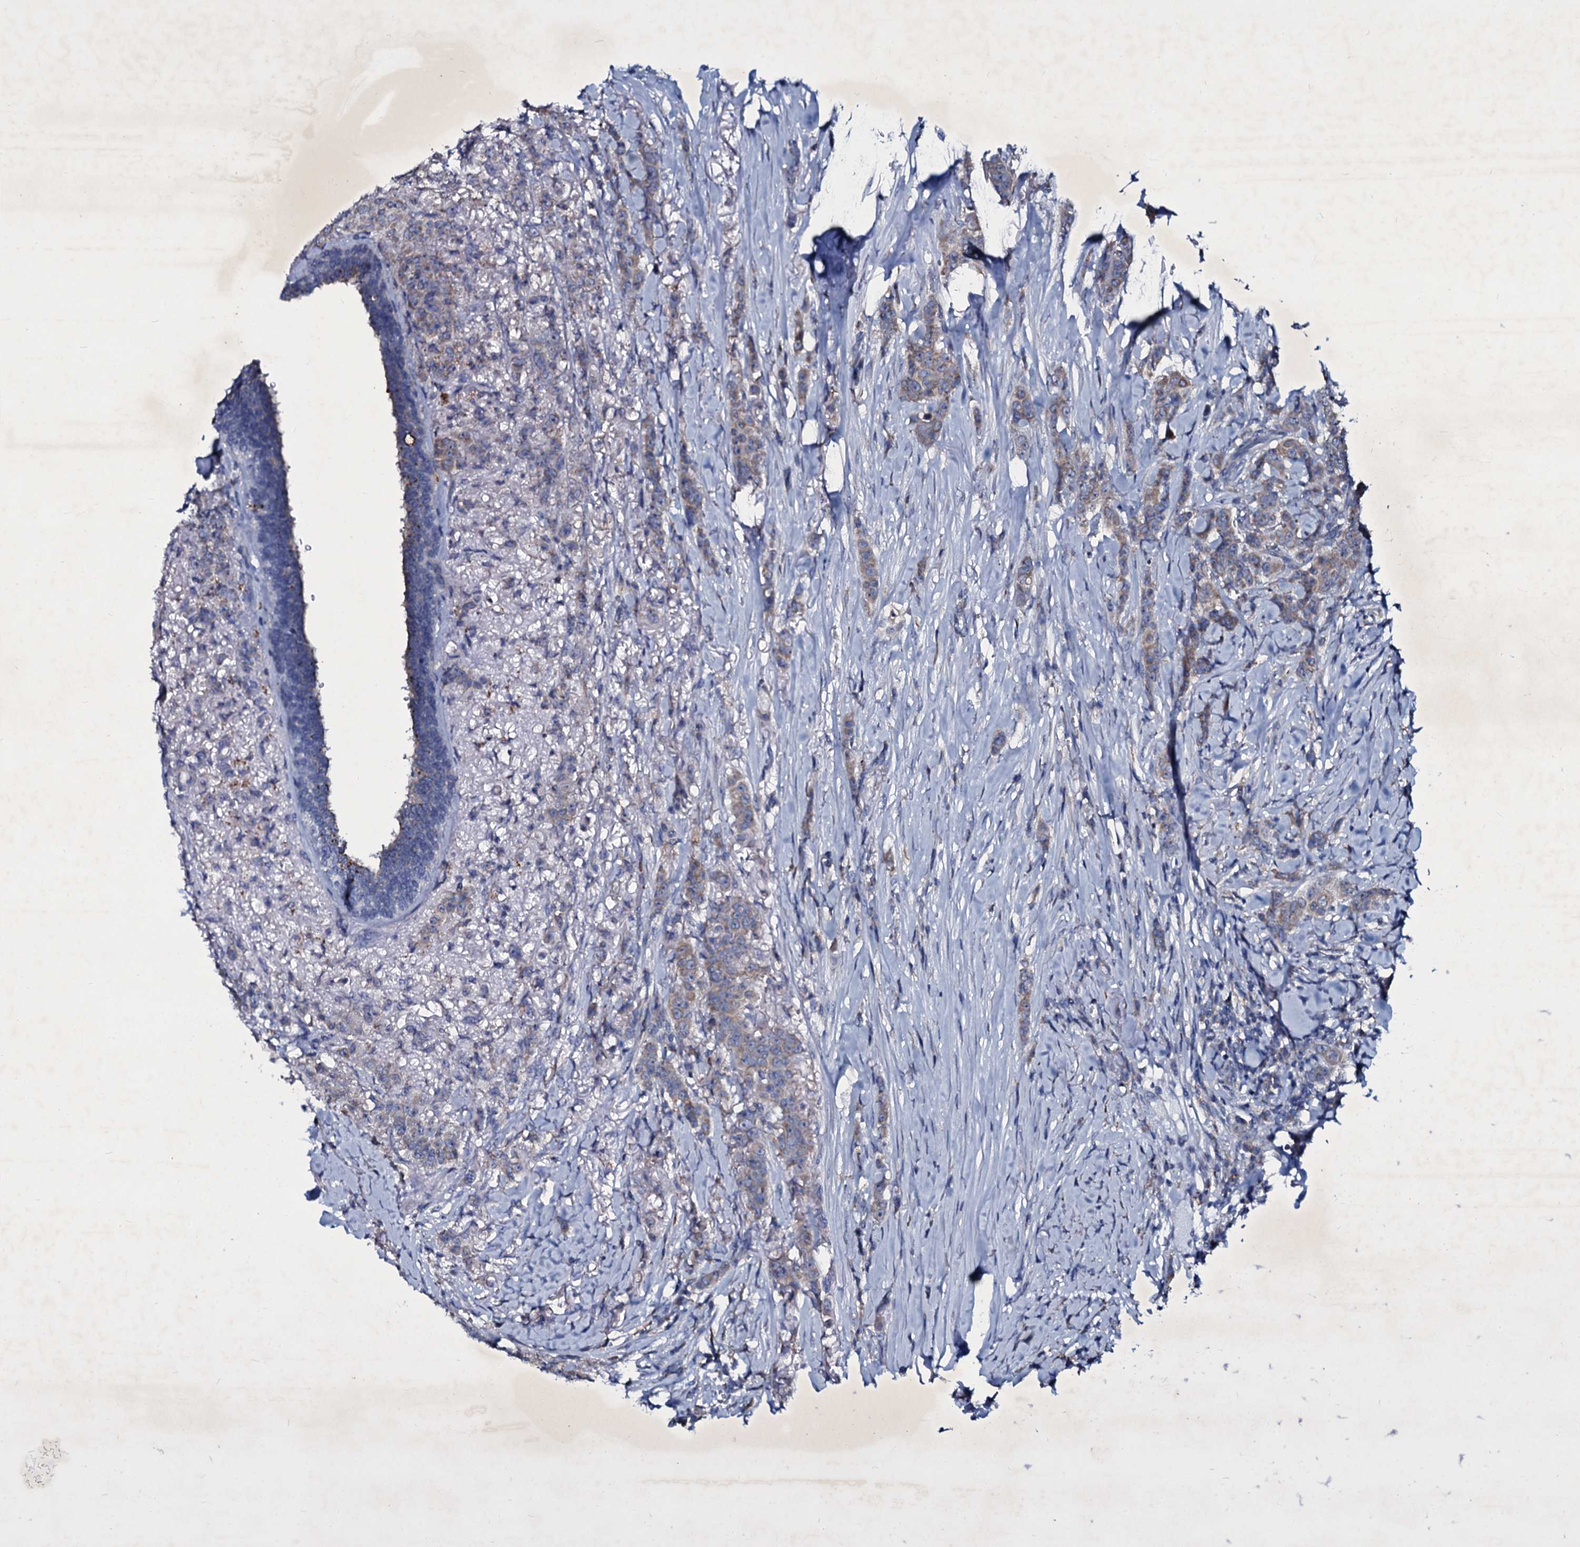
{"staining": {"intensity": "weak", "quantity": "<25%", "location": "cytoplasmic/membranous"}, "tissue": "breast cancer", "cell_type": "Tumor cells", "image_type": "cancer", "snomed": [{"axis": "morphology", "description": "Duct carcinoma"}, {"axis": "topography", "description": "Breast"}], "caption": "Immunohistochemistry image of human infiltrating ductal carcinoma (breast) stained for a protein (brown), which reveals no staining in tumor cells. (Stains: DAB immunohistochemistry (IHC) with hematoxylin counter stain, Microscopy: brightfield microscopy at high magnification).", "gene": "SELENOT", "patient": {"sex": "female", "age": 40}}